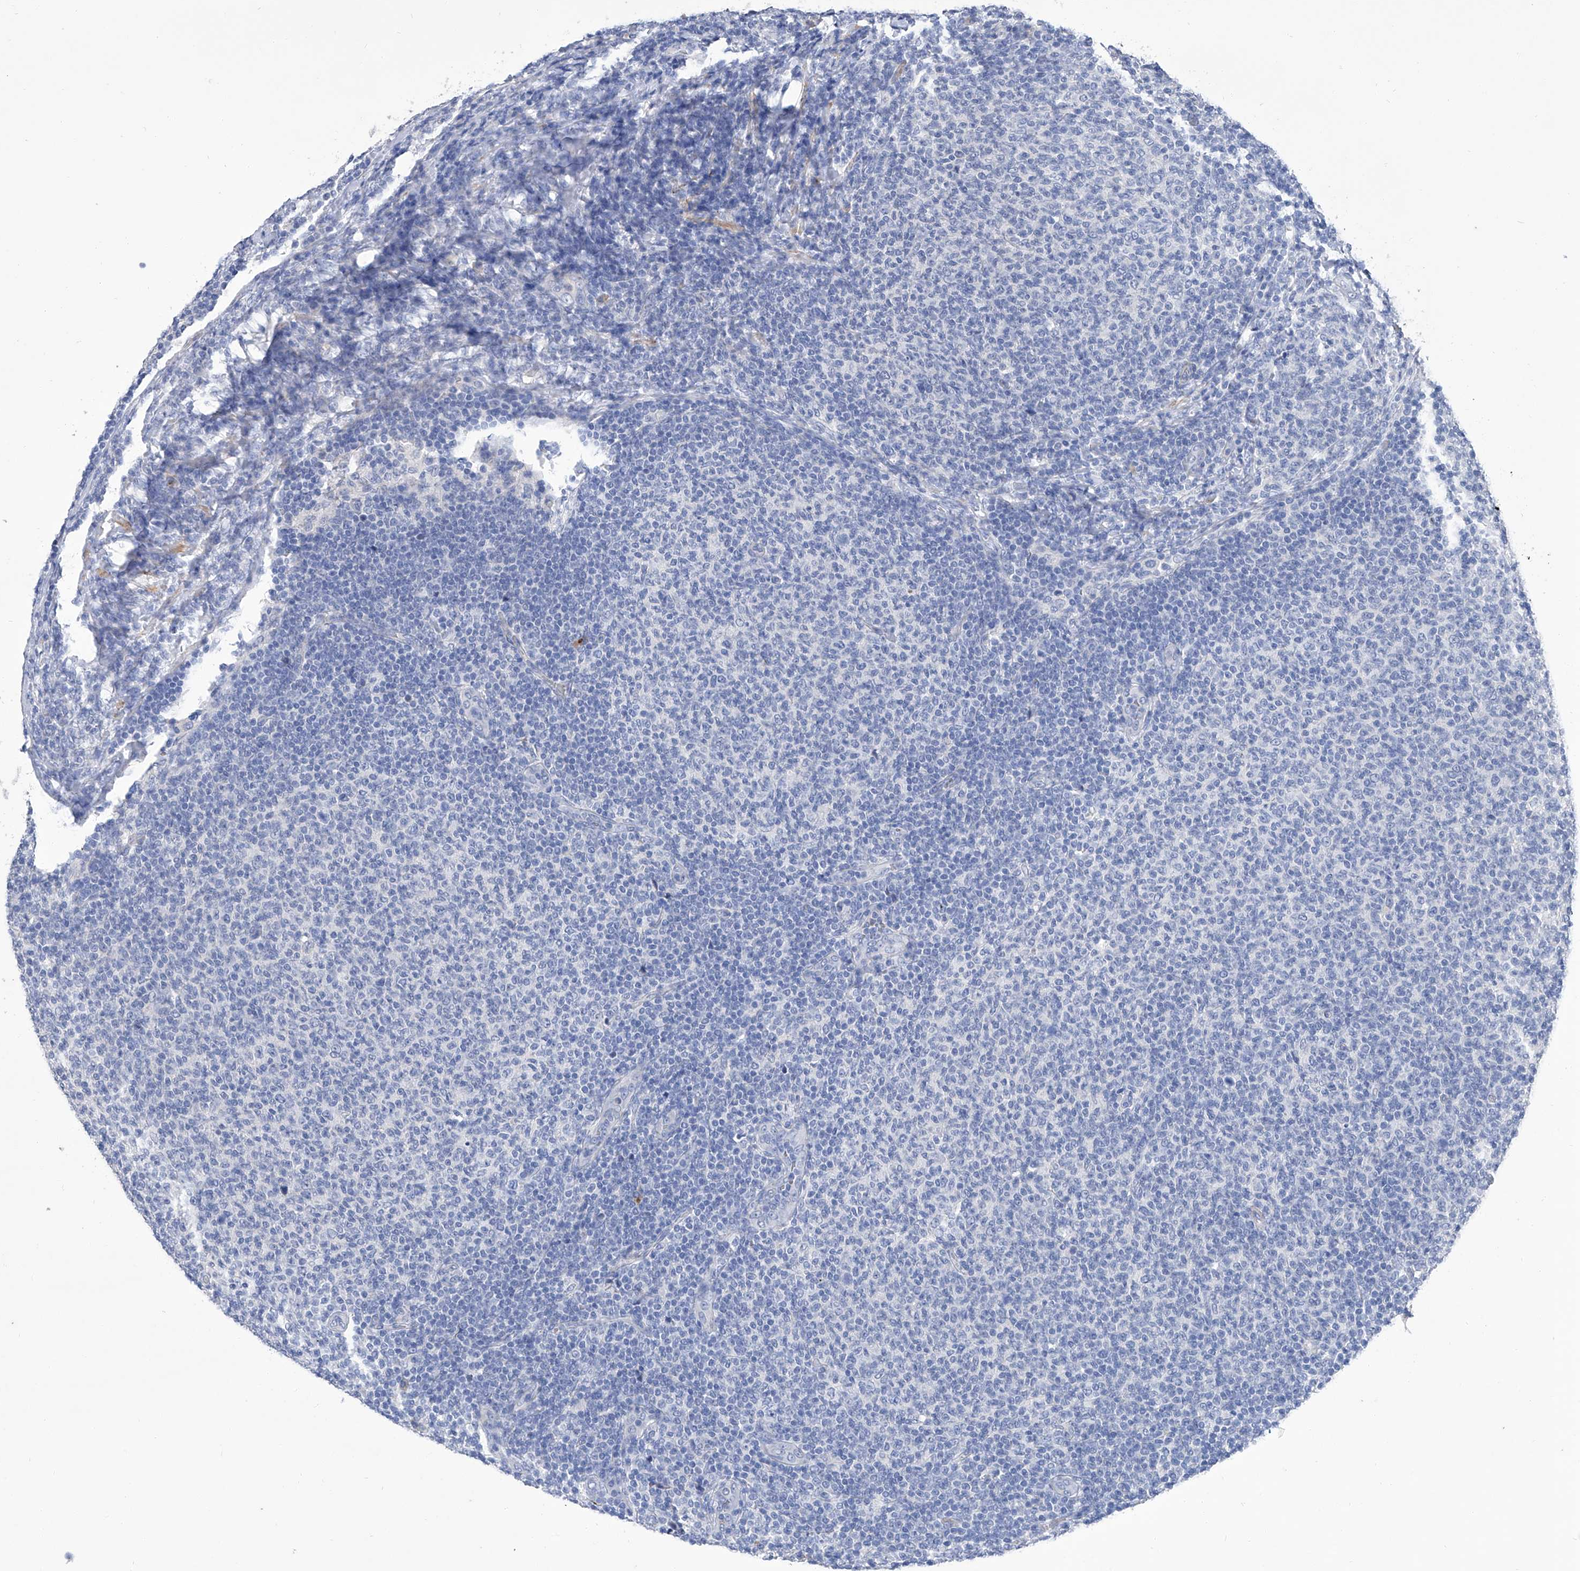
{"staining": {"intensity": "negative", "quantity": "none", "location": "none"}, "tissue": "lymphoma", "cell_type": "Tumor cells", "image_type": "cancer", "snomed": [{"axis": "morphology", "description": "Malignant lymphoma, non-Hodgkin's type, Low grade"}, {"axis": "topography", "description": "Lymph node"}], "caption": "Histopathology image shows no significant protein positivity in tumor cells of malignant lymphoma, non-Hodgkin's type (low-grade).", "gene": "GPT", "patient": {"sex": "male", "age": 66}}